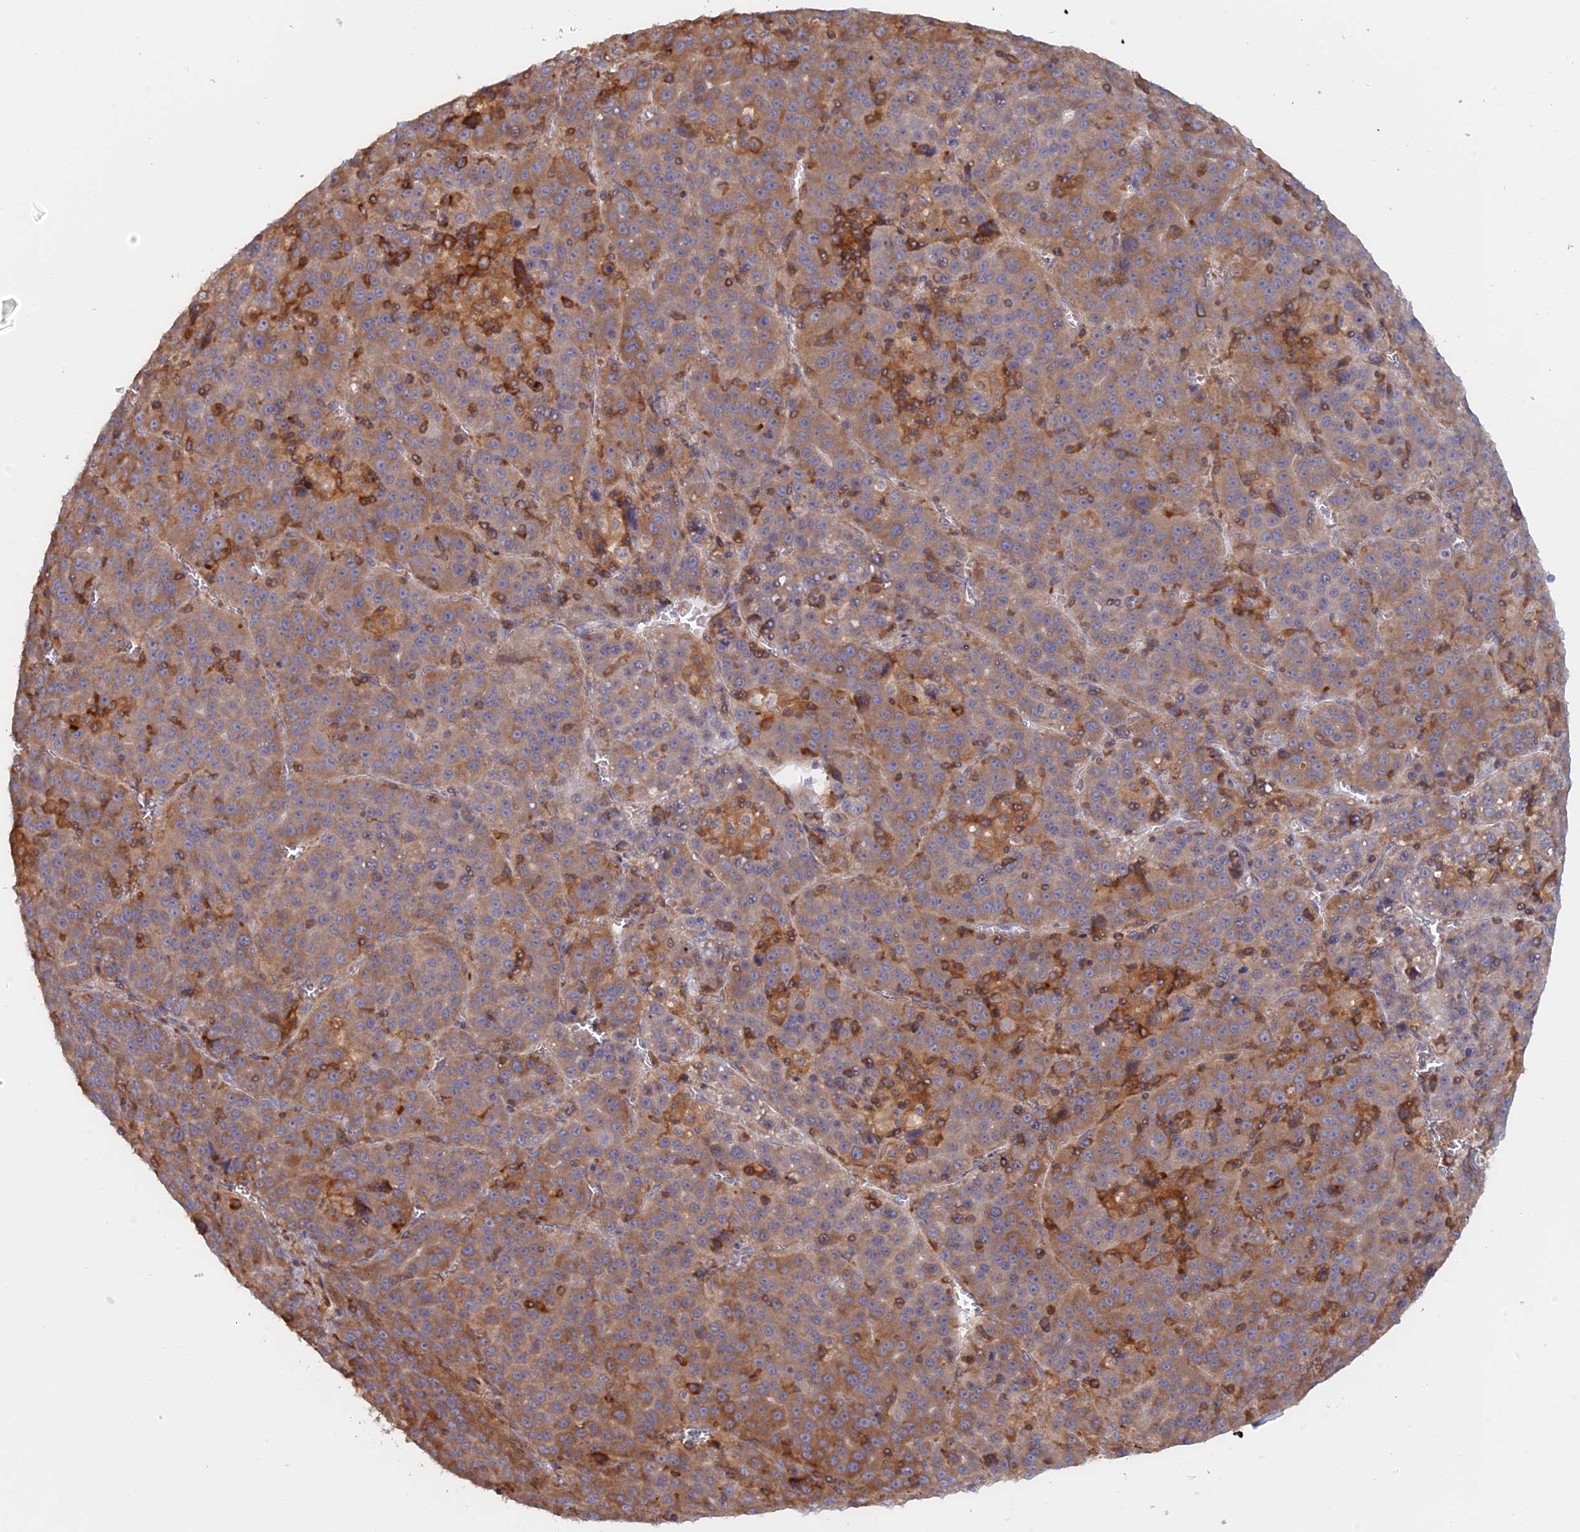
{"staining": {"intensity": "moderate", "quantity": "25%-75%", "location": "cytoplasmic/membranous"}, "tissue": "liver cancer", "cell_type": "Tumor cells", "image_type": "cancer", "snomed": [{"axis": "morphology", "description": "Carcinoma, Hepatocellular, NOS"}, {"axis": "topography", "description": "Liver"}], "caption": "Liver cancer tissue reveals moderate cytoplasmic/membranous expression in approximately 25%-75% of tumor cells", "gene": "GMIP", "patient": {"sex": "female", "age": 53}}